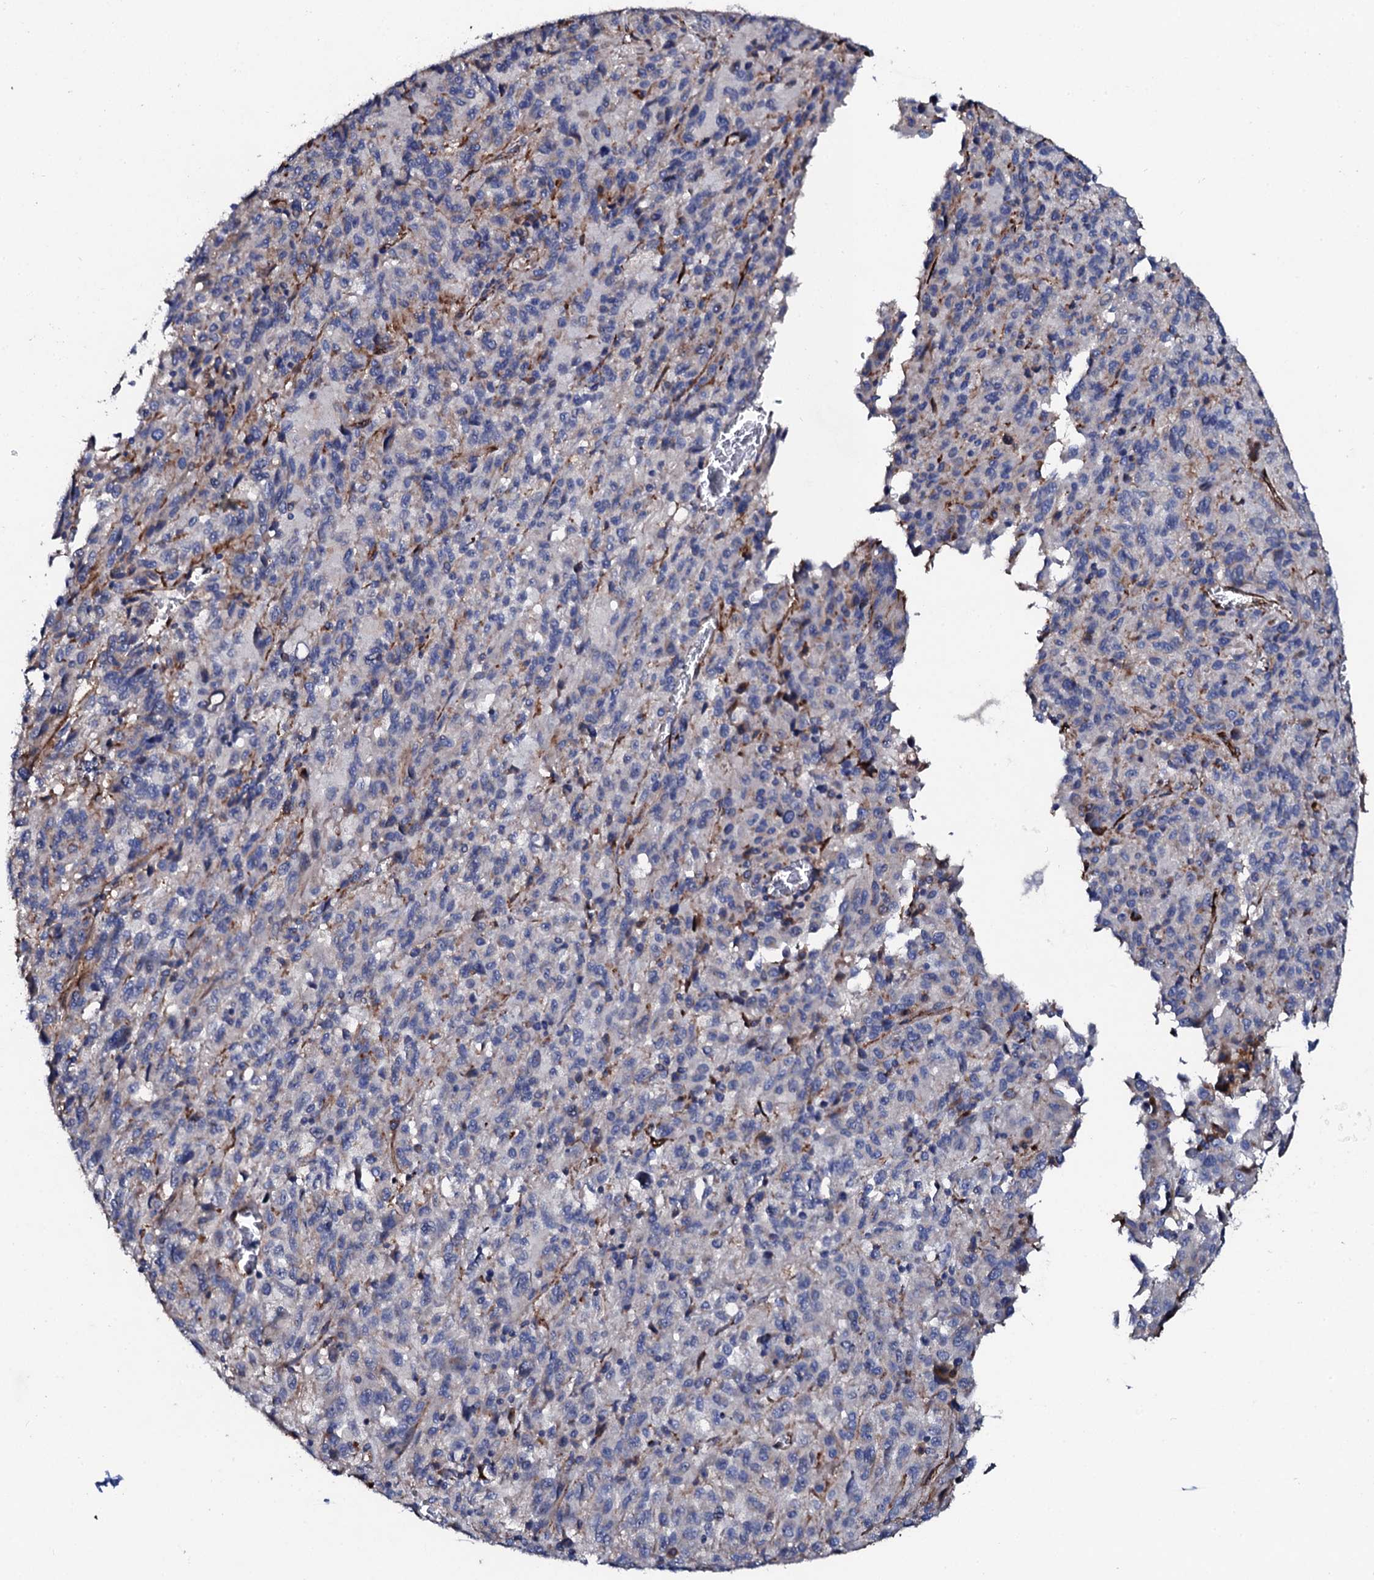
{"staining": {"intensity": "negative", "quantity": "none", "location": "none"}, "tissue": "melanoma", "cell_type": "Tumor cells", "image_type": "cancer", "snomed": [{"axis": "morphology", "description": "Malignant melanoma, Metastatic site"}, {"axis": "topography", "description": "Lung"}], "caption": "An image of malignant melanoma (metastatic site) stained for a protein reveals no brown staining in tumor cells. (Brightfield microscopy of DAB IHC at high magnification).", "gene": "DBX1", "patient": {"sex": "male", "age": 64}}